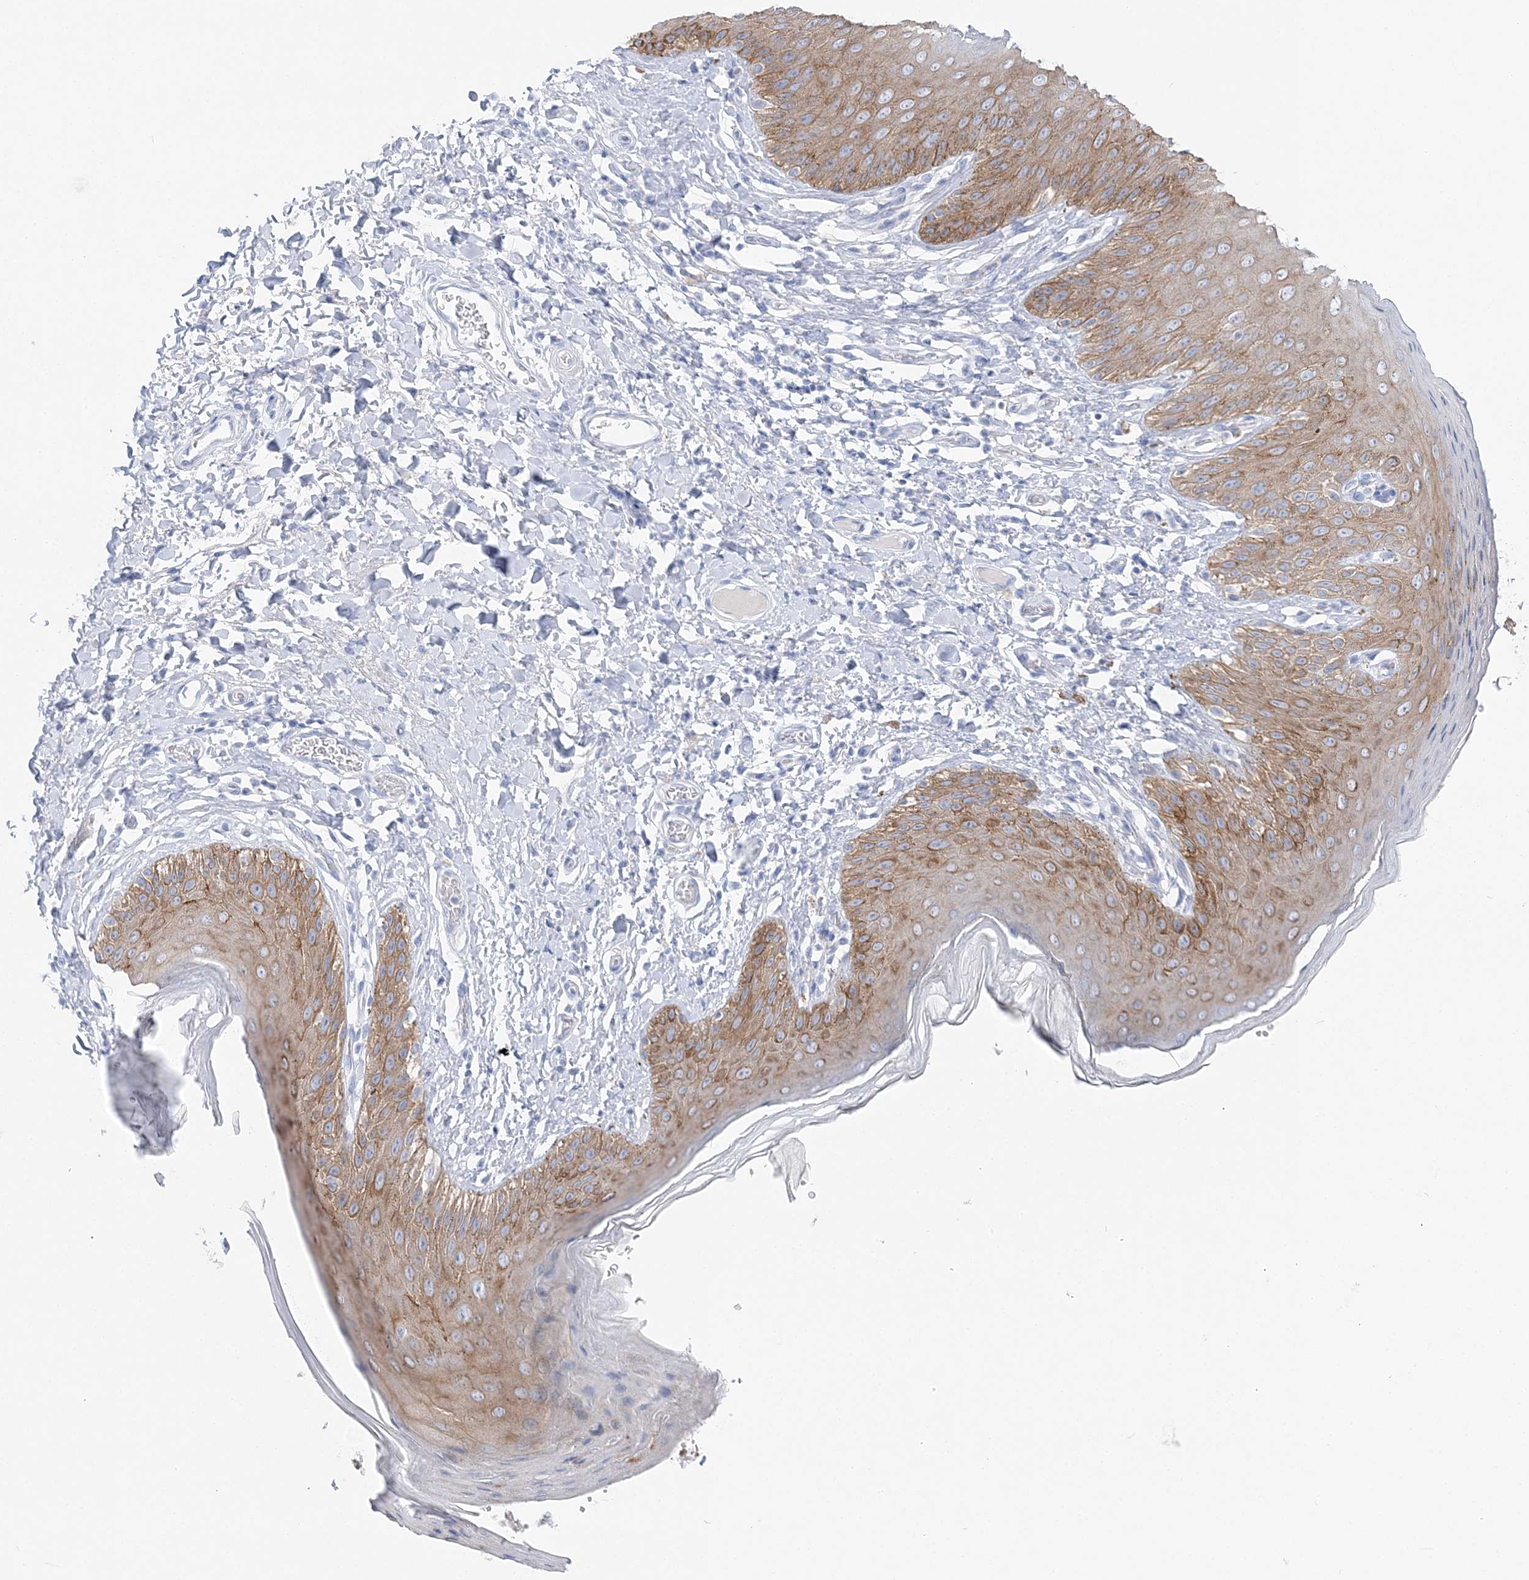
{"staining": {"intensity": "moderate", "quantity": ">75%", "location": "cytoplasmic/membranous"}, "tissue": "skin", "cell_type": "Epidermal cells", "image_type": "normal", "snomed": [{"axis": "morphology", "description": "Normal tissue, NOS"}, {"axis": "topography", "description": "Anal"}], "caption": "Immunohistochemical staining of normal human skin shows moderate cytoplasmic/membranous protein positivity in approximately >75% of epidermal cells. The staining was performed using DAB (3,3'-diaminobenzidine), with brown indicating positive protein expression. Nuclei are stained blue with hematoxylin.", "gene": "SLC5A6", "patient": {"sex": "male", "age": 44}}